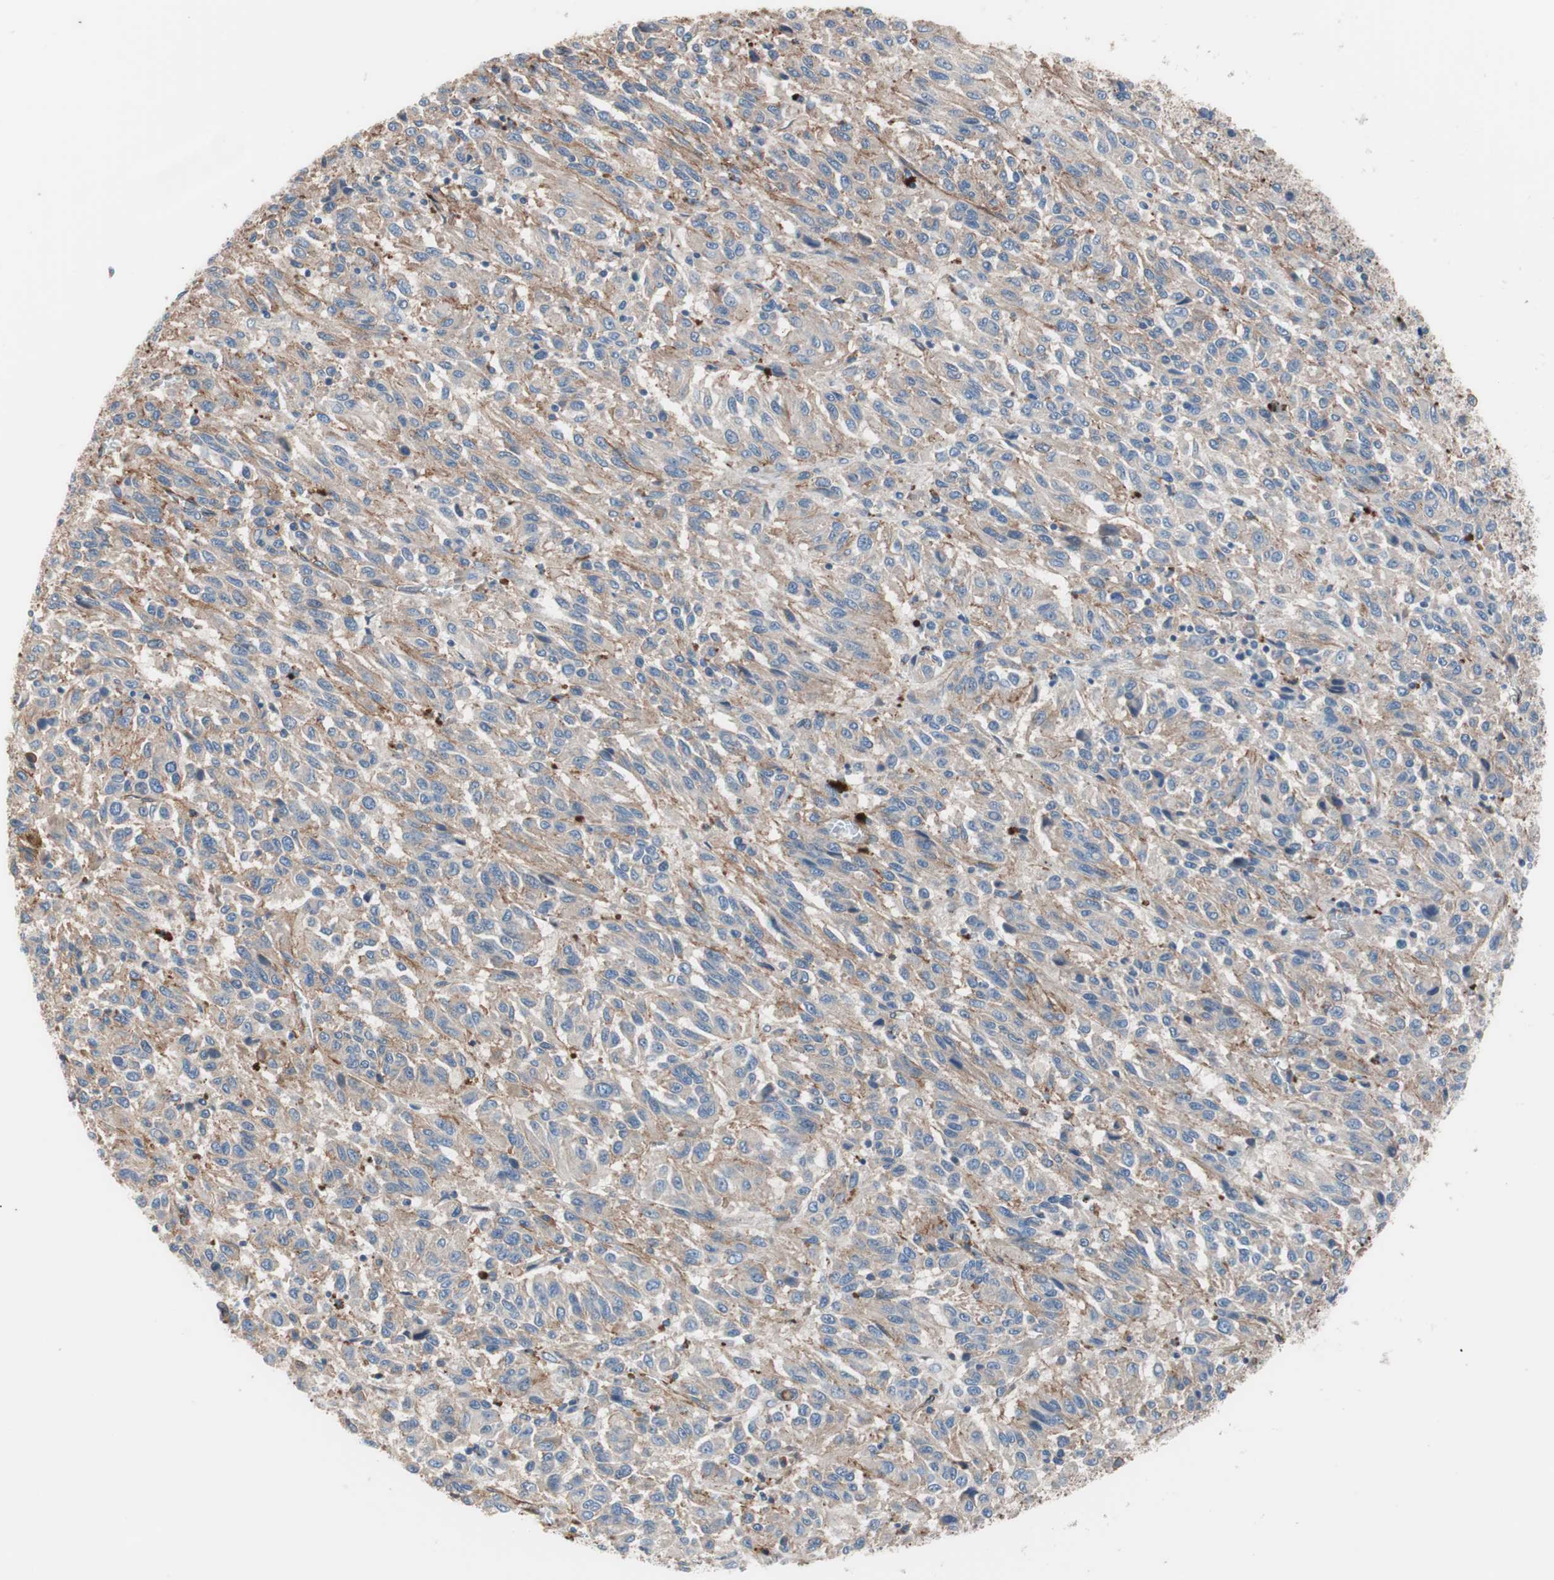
{"staining": {"intensity": "weak", "quantity": "<25%", "location": "cytoplasmic/membranous"}, "tissue": "melanoma", "cell_type": "Tumor cells", "image_type": "cancer", "snomed": [{"axis": "morphology", "description": "Malignant melanoma, Metastatic site"}, {"axis": "topography", "description": "Lung"}], "caption": "DAB immunohistochemical staining of human melanoma exhibits no significant positivity in tumor cells.", "gene": "SPINT1", "patient": {"sex": "male", "age": 64}}